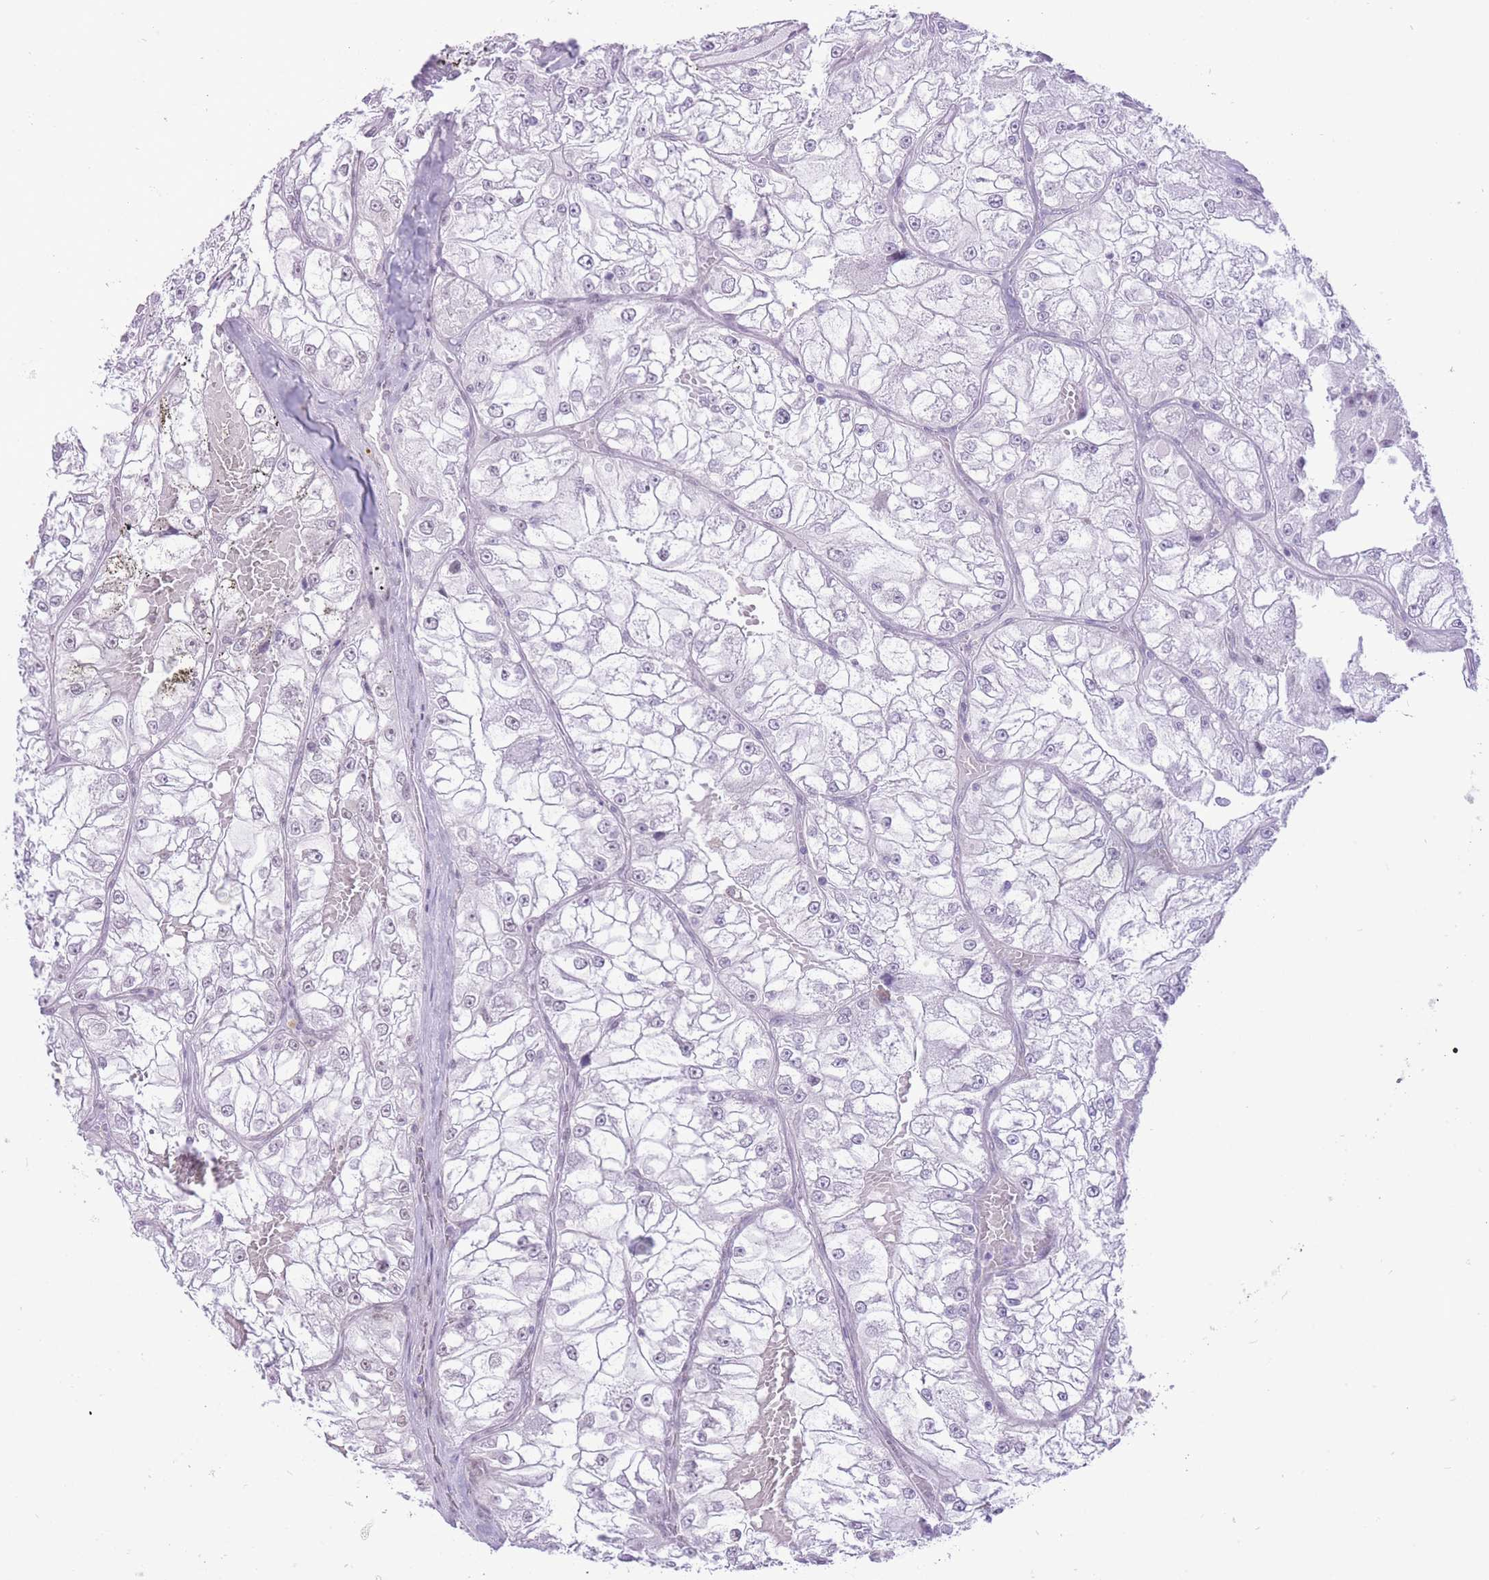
{"staining": {"intensity": "moderate", "quantity": "<25%", "location": "nuclear"}, "tissue": "renal cancer", "cell_type": "Tumor cells", "image_type": "cancer", "snomed": [{"axis": "morphology", "description": "Adenocarcinoma, NOS"}, {"axis": "topography", "description": "Kidney"}], "caption": "High-magnification brightfield microscopy of adenocarcinoma (renal) stained with DAB (3,3'-diaminobenzidine) (brown) and counterstained with hematoxylin (blue). tumor cells exhibit moderate nuclear positivity is present in about<25% of cells.", "gene": "ZBED5", "patient": {"sex": "female", "age": 72}}